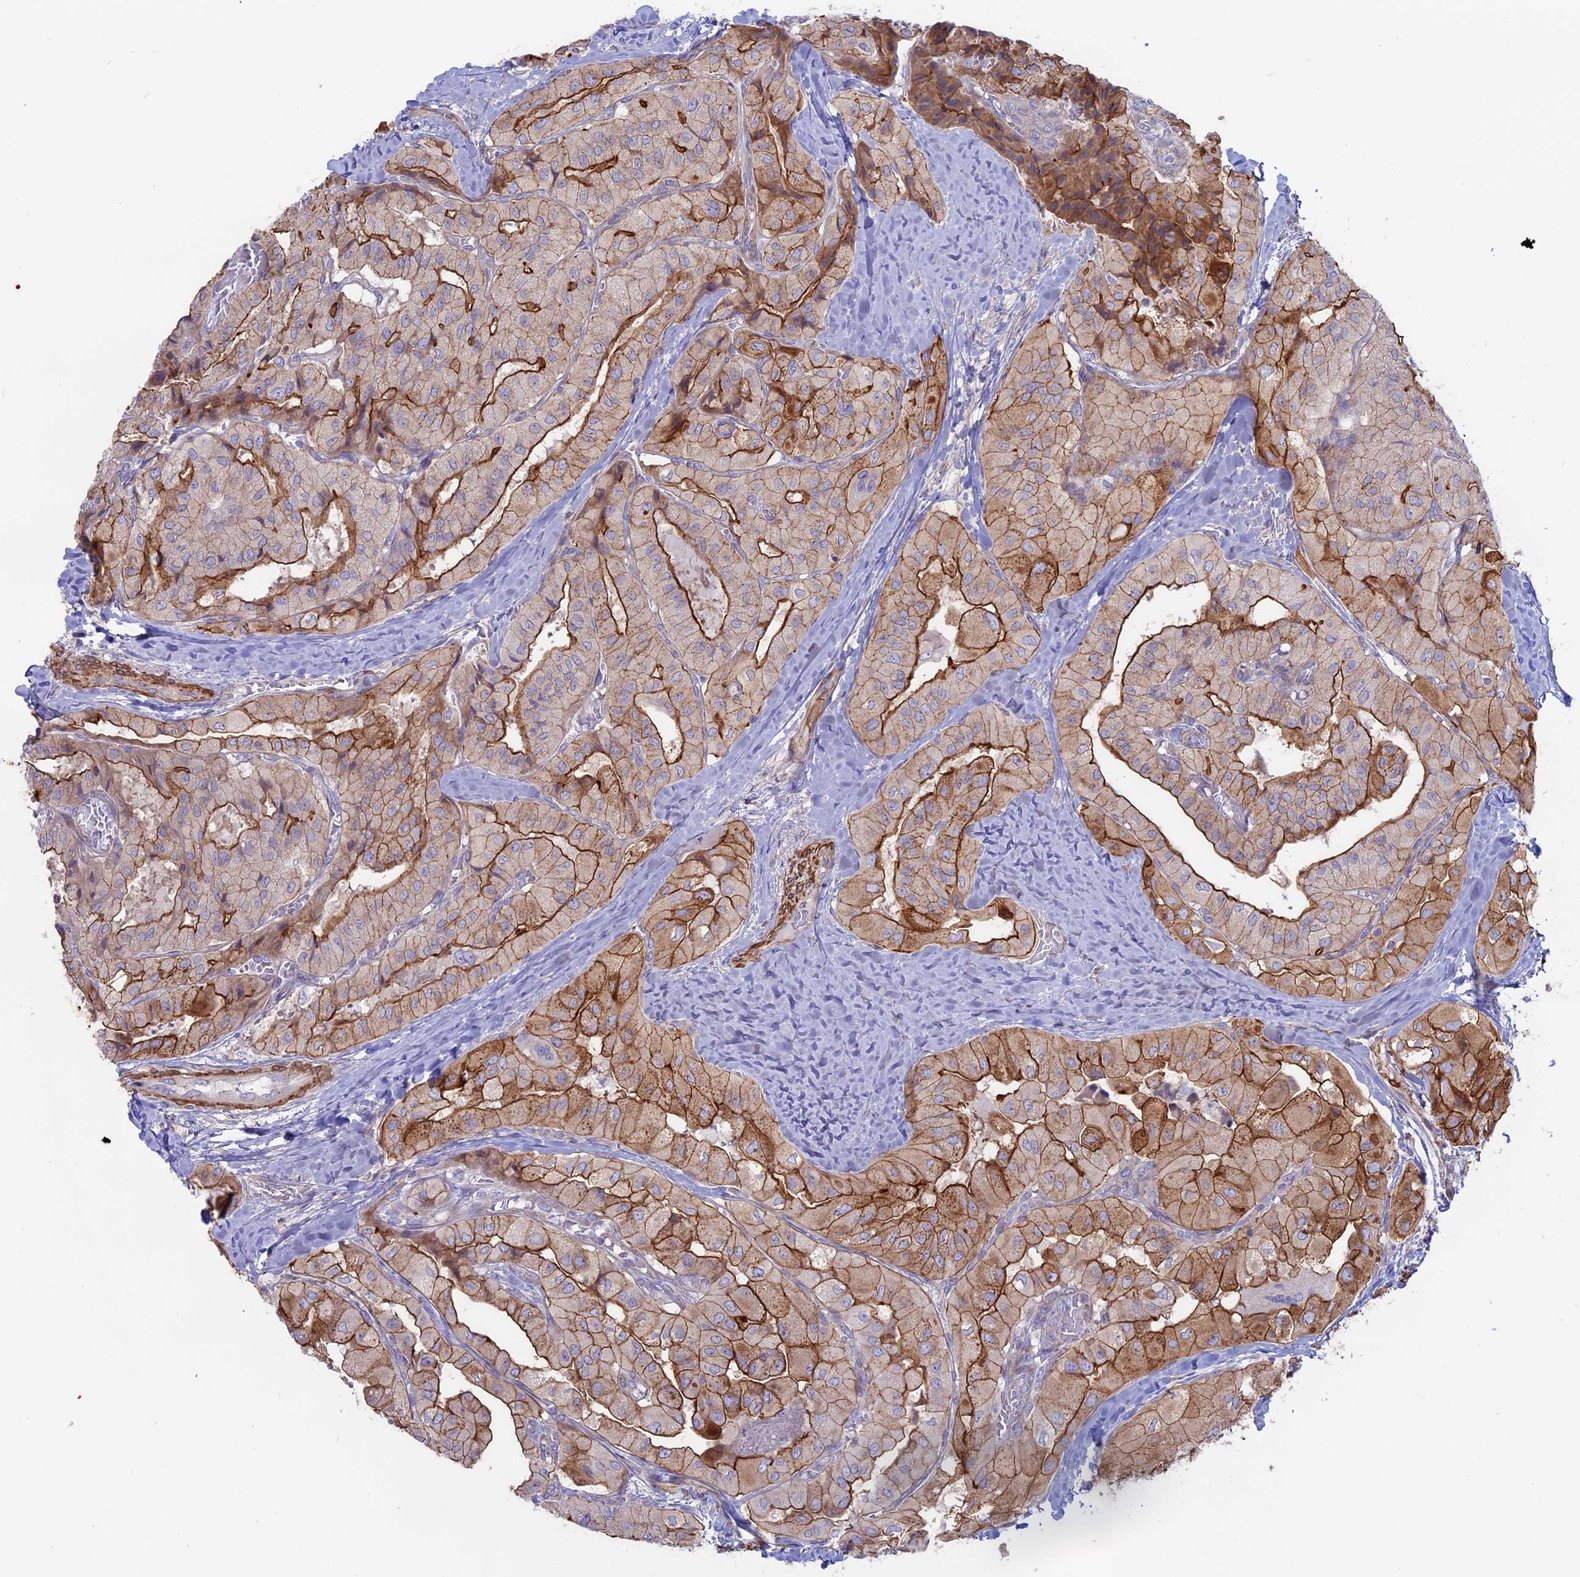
{"staining": {"intensity": "strong", "quantity": ">75%", "location": "cytoplasmic/membranous"}, "tissue": "thyroid cancer", "cell_type": "Tumor cells", "image_type": "cancer", "snomed": [{"axis": "morphology", "description": "Normal tissue, NOS"}, {"axis": "morphology", "description": "Papillary adenocarcinoma, NOS"}, {"axis": "topography", "description": "Thyroid gland"}], "caption": "An image of papillary adenocarcinoma (thyroid) stained for a protein exhibits strong cytoplasmic/membranous brown staining in tumor cells.", "gene": "MYO5B", "patient": {"sex": "female", "age": 59}}